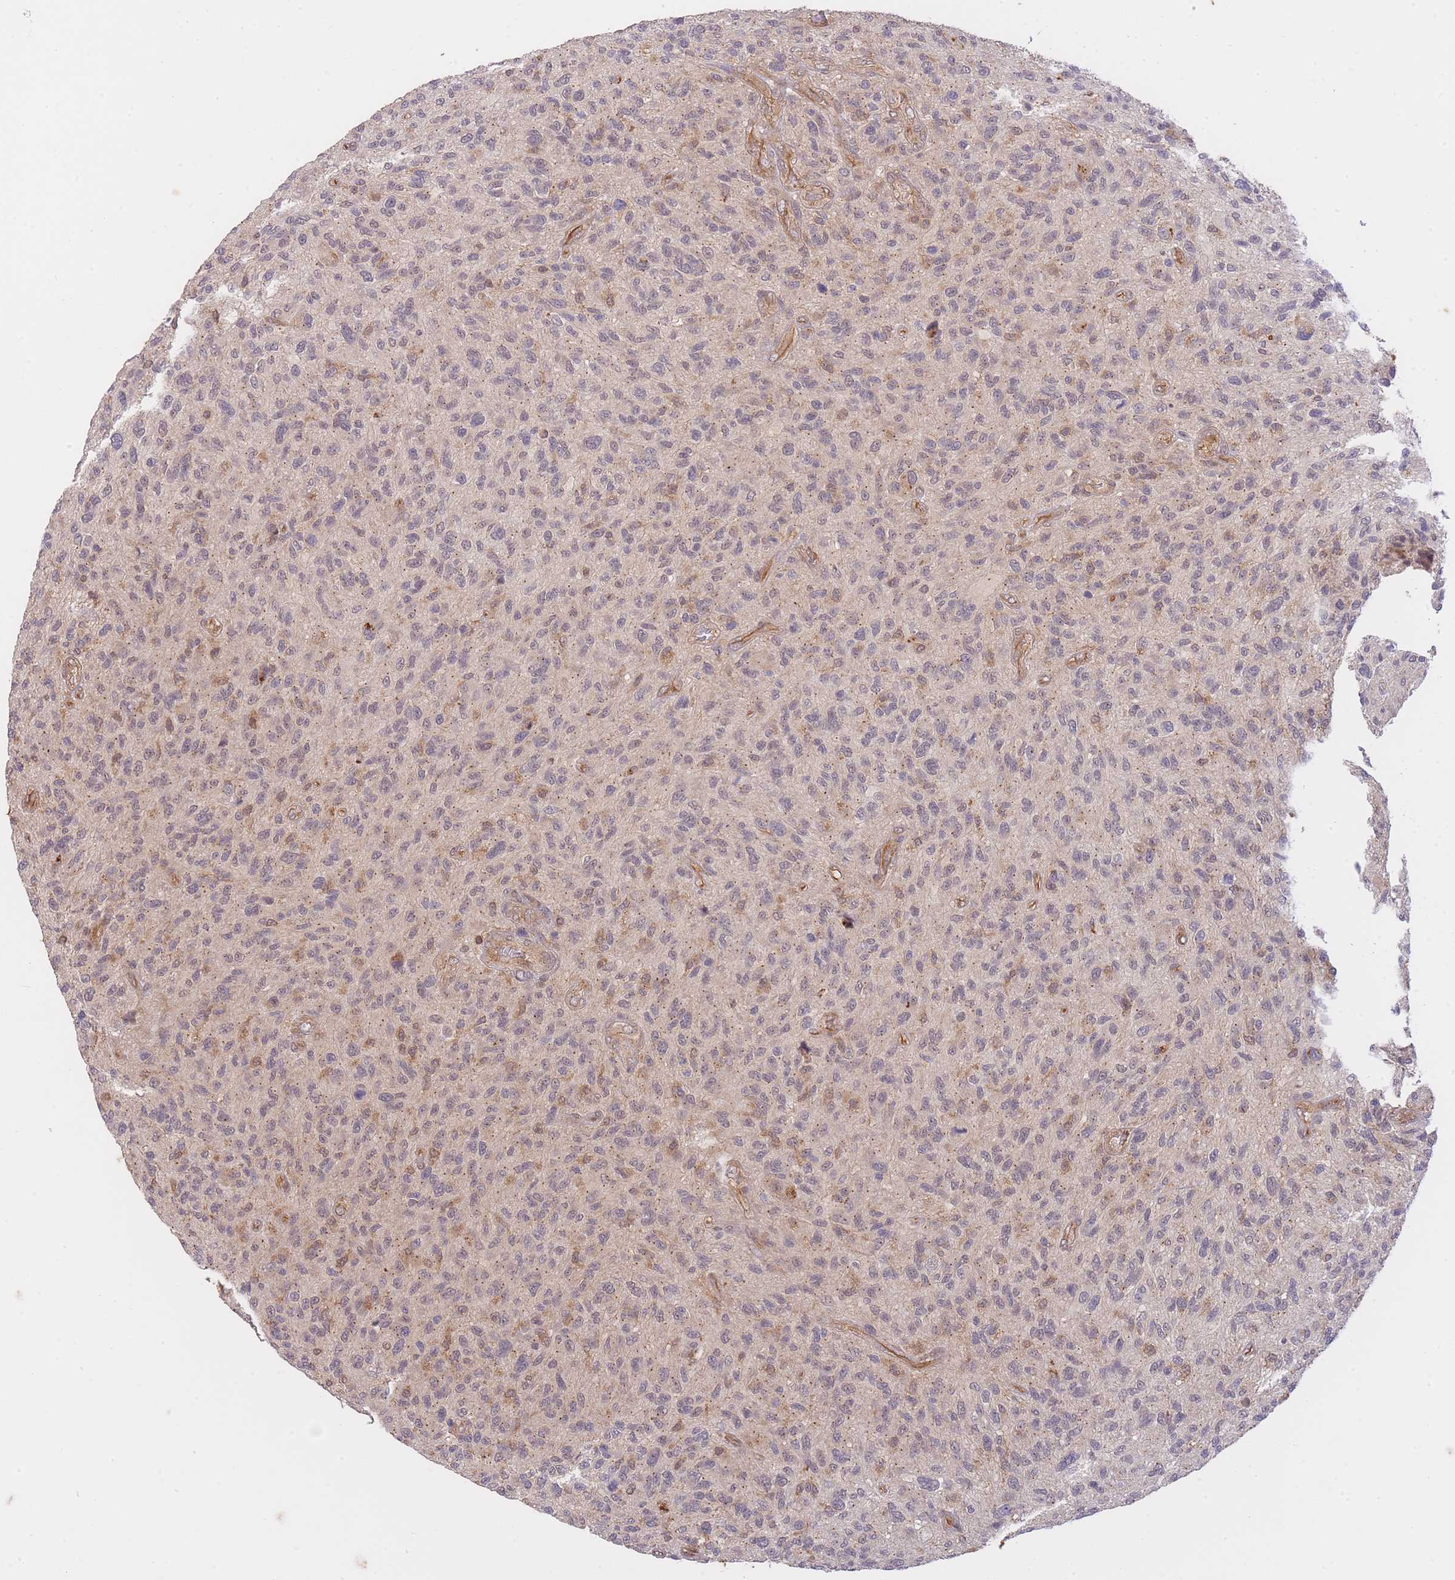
{"staining": {"intensity": "weak", "quantity": "25%-75%", "location": "cytoplasmic/membranous,nuclear"}, "tissue": "glioma", "cell_type": "Tumor cells", "image_type": "cancer", "snomed": [{"axis": "morphology", "description": "Glioma, malignant, High grade"}, {"axis": "topography", "description": "Brain"}], "caption": "Immunohistochemical staining of malignant high-grade glioma displays weak cytoplasmic/membranous and nuclear protein positivity in approximately 25%-75% of tumor cells.", "gene": "ST8SIA4", "patient": {"sex": "male", "age": 47}}